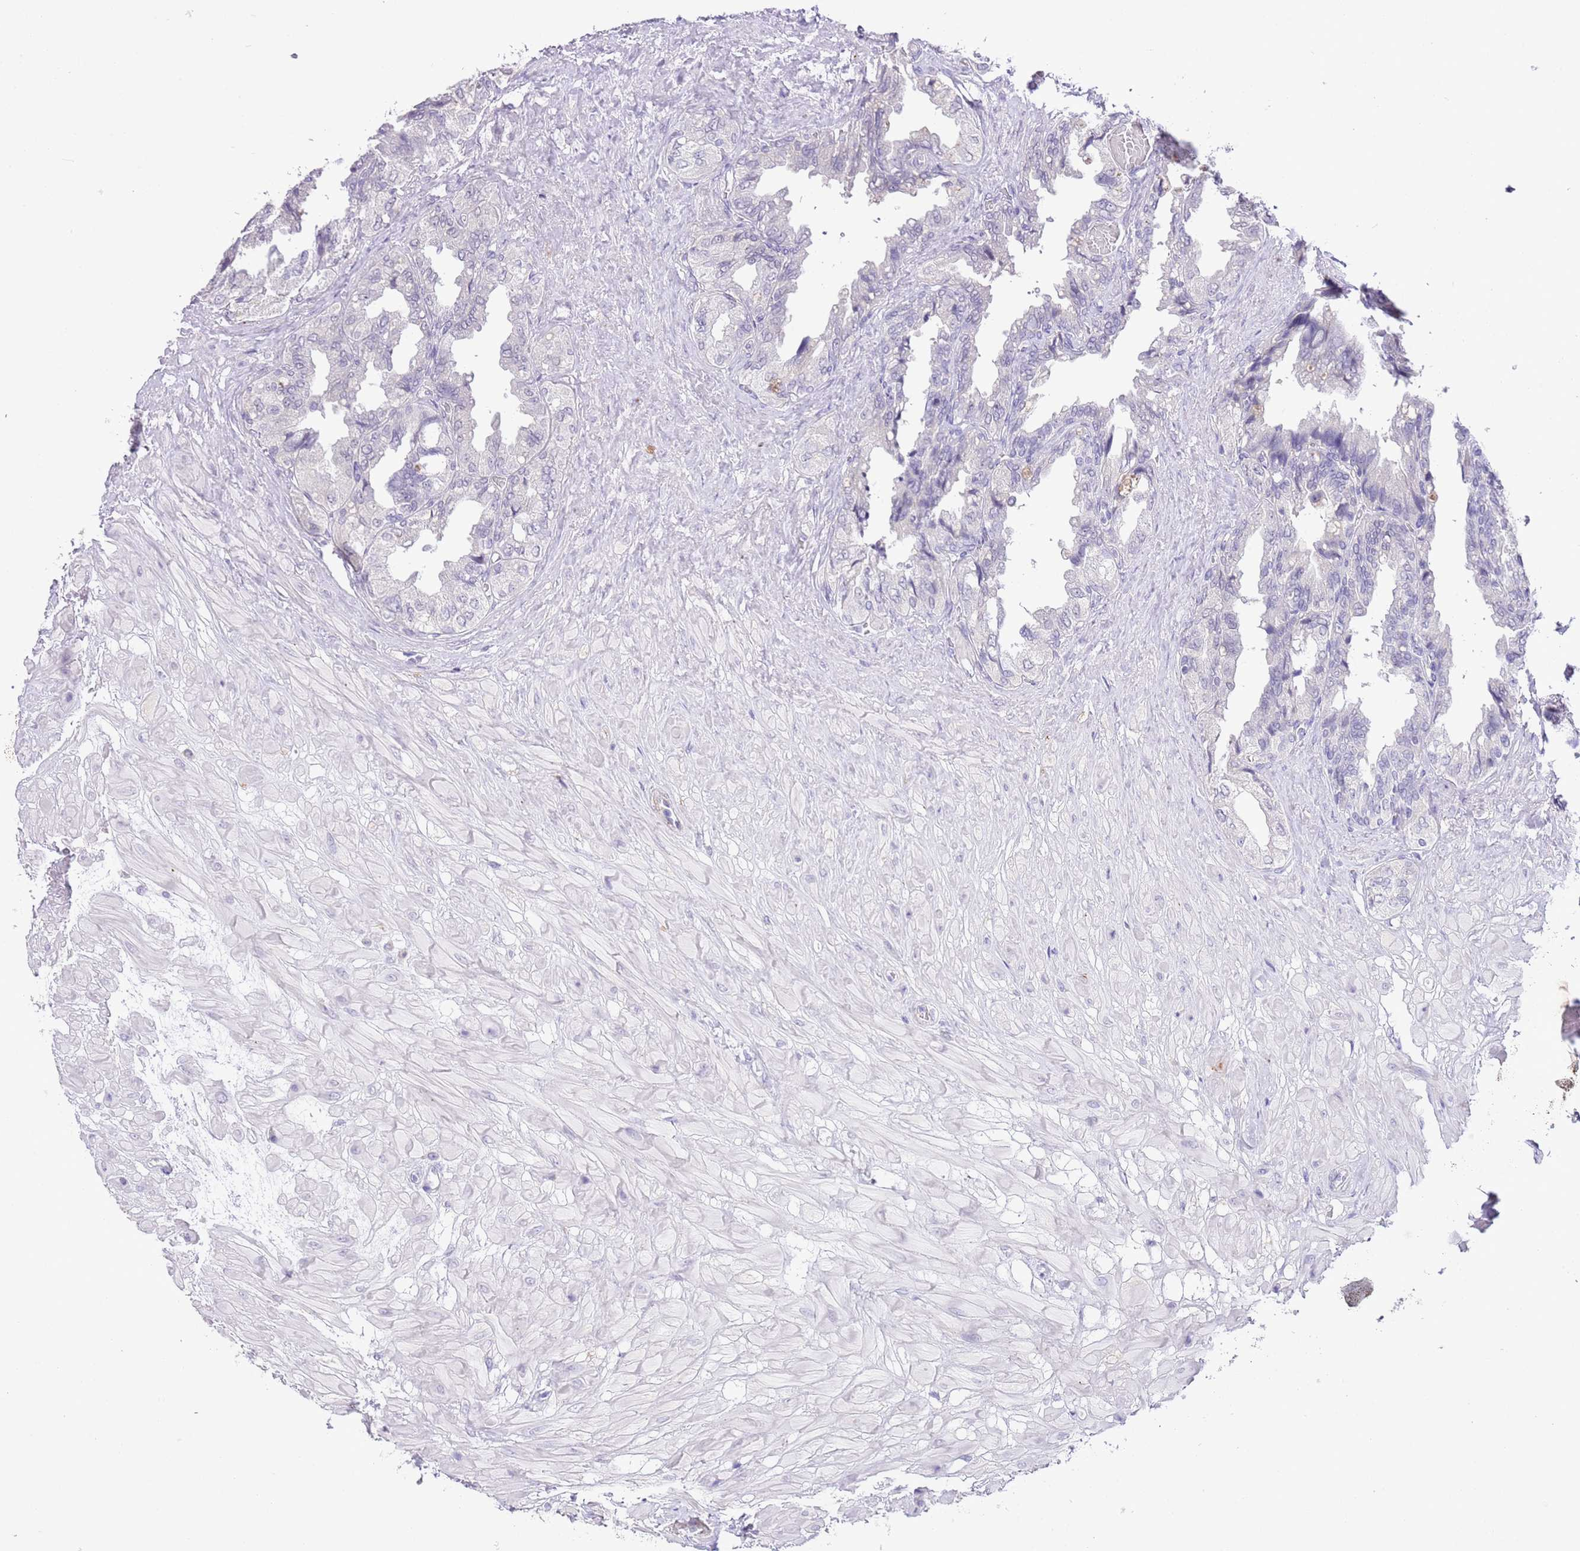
{"staining": {"intensity": "negative", "quantity": "none", "location": "none"}, "tissue": "seminal vesicle", "cell_type": "Glandular cells", "image_type": "normal", "snomed": [{"axis": "morphology", "description": "Normal tissue, NOS"}, {"axis": "topography", "description": "Seminal veicle"}, {"axis": "topography", "description": "Peripheral nerve tissue"}], "caption": "Immunohistochemical staining of benign human seminal vesicle displays no significant positivity in glandular cells.", "gene": "MIDN", "patient": {"sex": "male", "age": 60}}